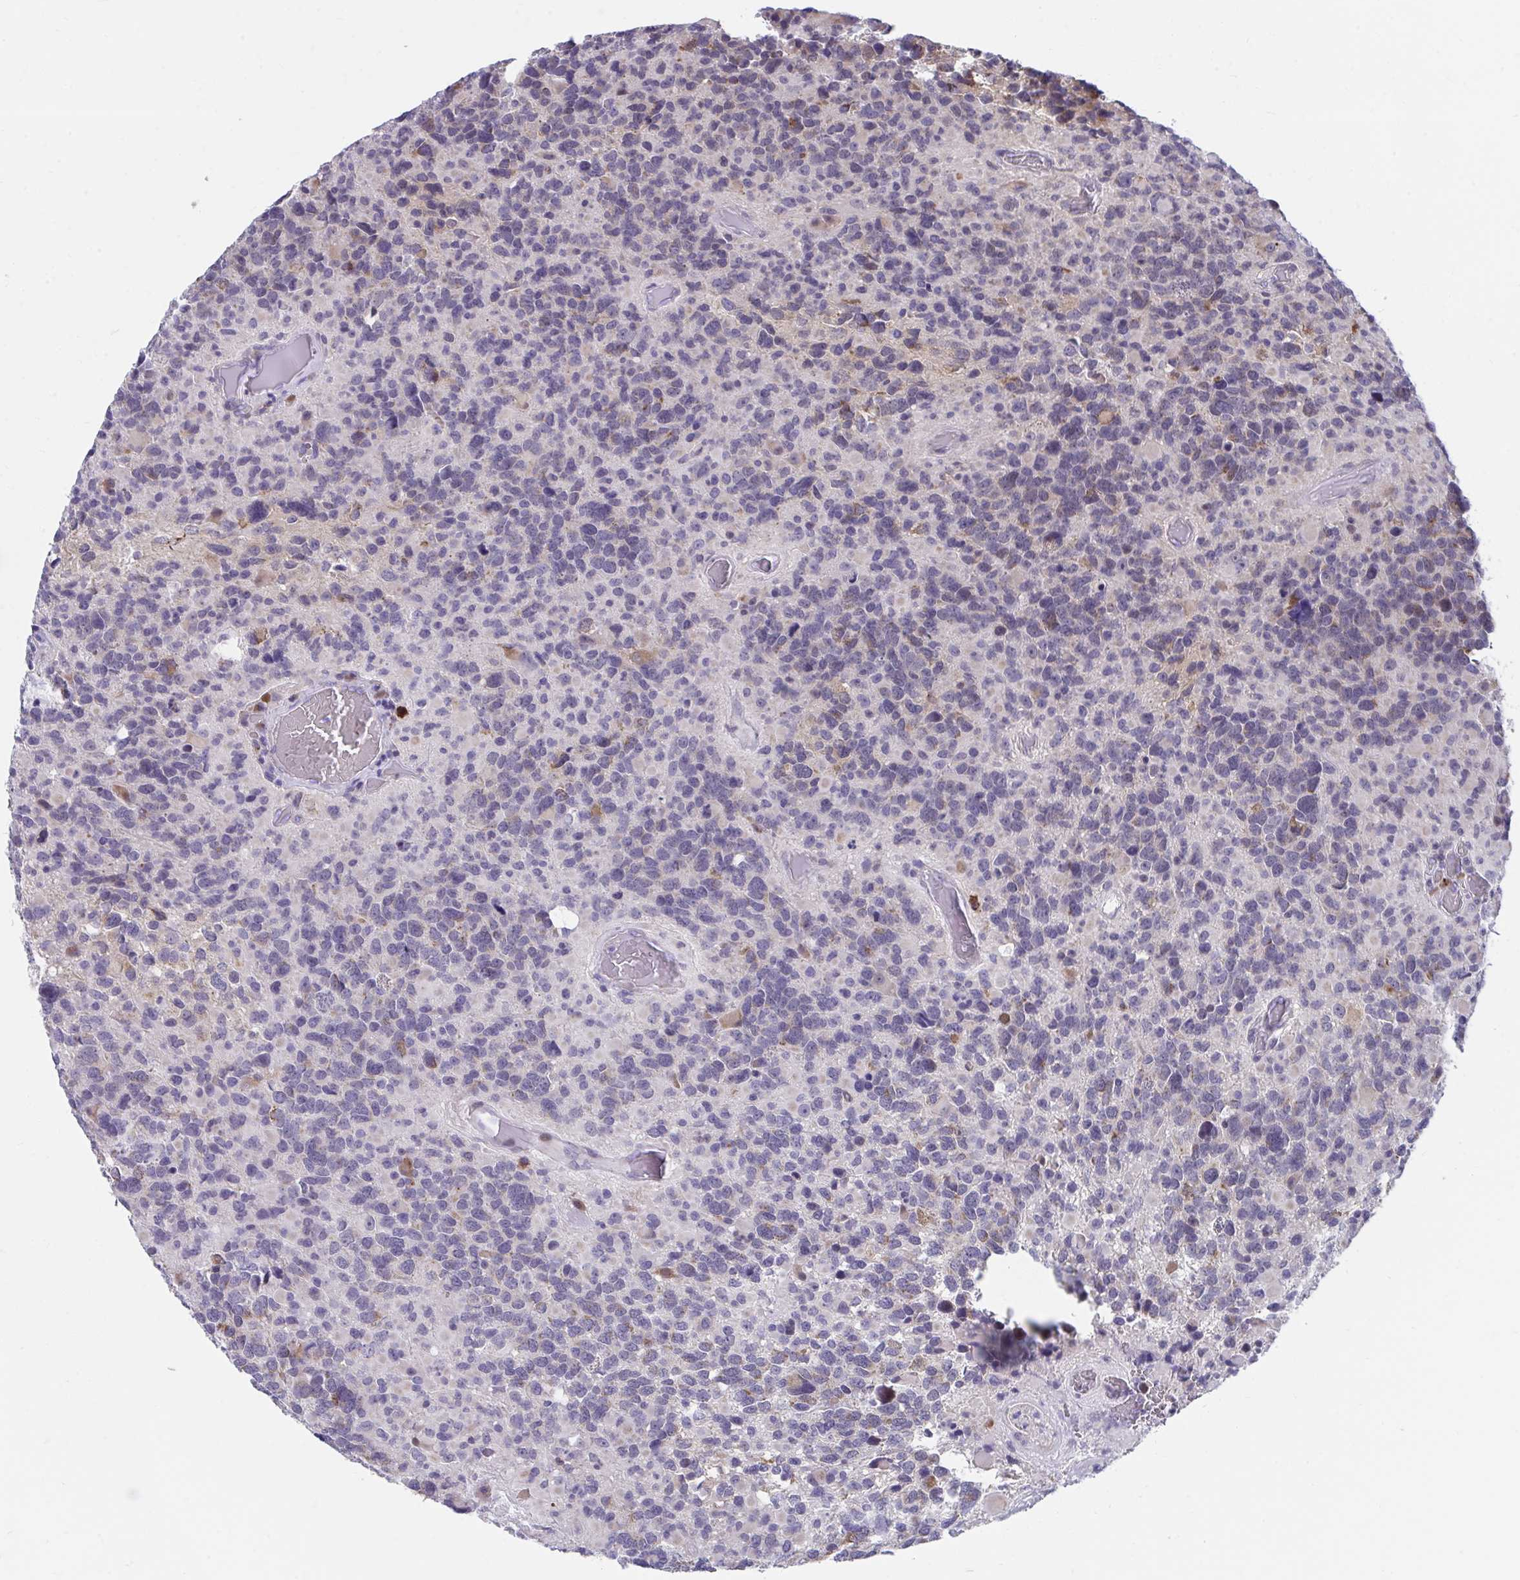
{"staining": {"intensity": "negative", "quantity": "none", "location": "none"}, "tissue": "glioma", "cell_type": "Tumor cells", "image_type": "cancer", "snomed": [{"axis": "morphology", "description": "Glioma, malignant, High grade"}, {"axis": "topography", "description": "Brain"}], "caption": "A histopathology image of glioma stained for a protein shows no brown staining in tumor cells. The staining is performed using DAB brown chromogen with nuclei counter-stained in using hematoxylin.", "gene": "SLAMF7", "patient": {"sex": "female", "age": 40}}